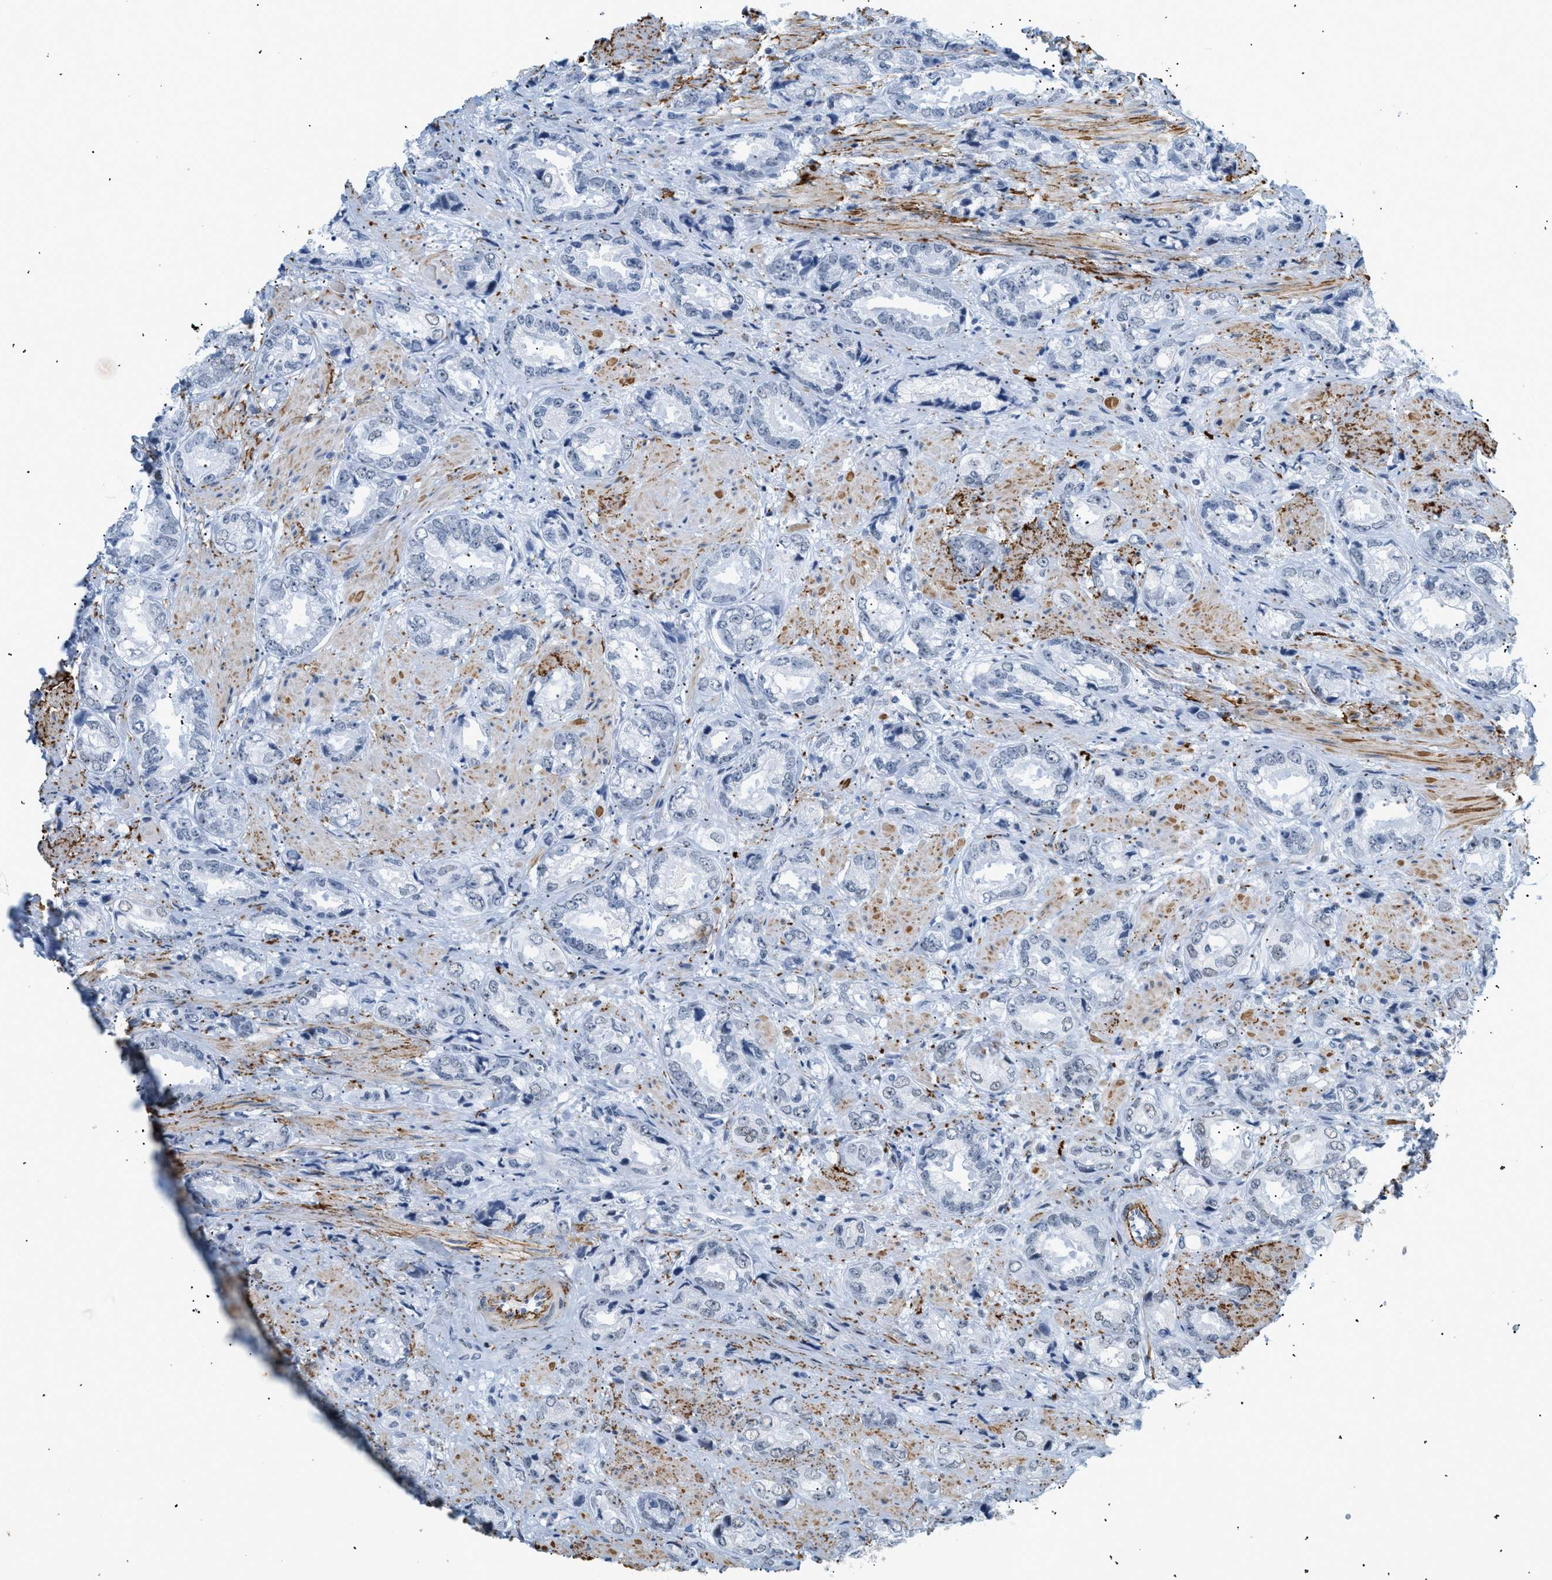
{"staining": {"intensity": "negative", "quantity": "none", "location": "none"}, "tissue": "prostate cancer", "cell_type": "Tumor cells", "image_type": "cancer", "snomed": [{"axis": "morphology", "description": "Adenocarcinoma, High grade"}, {"axis": "topography", "description": "Prostate"}], "caption": "DAB immunohistochemical staining of human prostate adenocarcinoma (high-grade) demonstrates no significant staining in tumor cells. The staining is performed using DAB brown chromogen with nuclei counter-stained in using hematoxylin.", "gene": "ELN", "patient": {"sex": "male", "age": 61}}